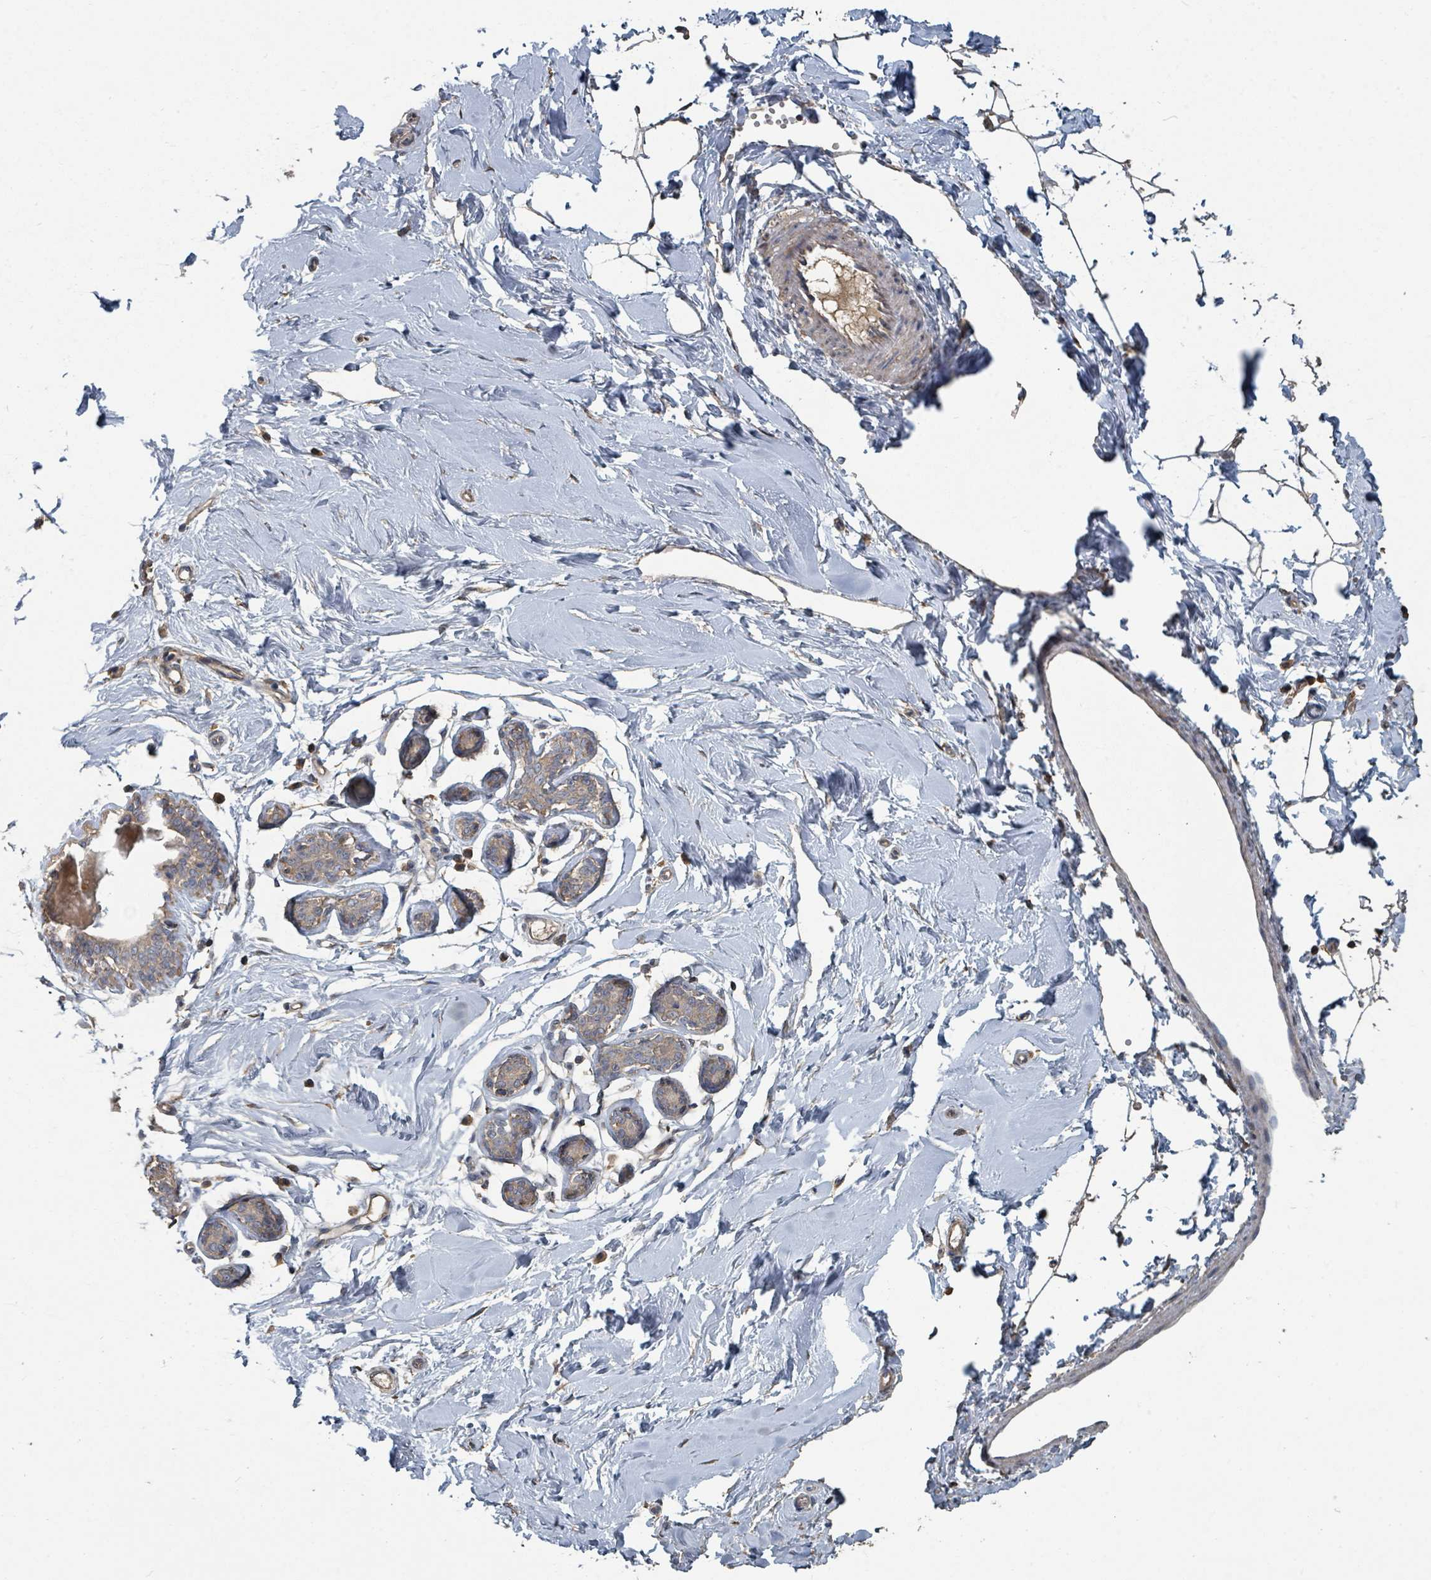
{"staining": {"intensity": "weak", "quantity": "25%-75%", "location": "cytoplasmic/membranous"}, "tissue": "breast", "cell_type": "Adipocytes", "image_type": "normal", "snomed": [{"axis": "morphology", "description": "Normal tissue, NOS"}, {"axis": "topography", "description": "Breast"}], "caption": "A low amount of weak cytoplasmic/membranous staining is present in approximately 25%-75% of adipocytes in benign breast. (brown staining indicates protein expression, while blue staining denotes nuclei).", "gene": "WDFY1", "patient": {"sex": "female", "age": 23}}